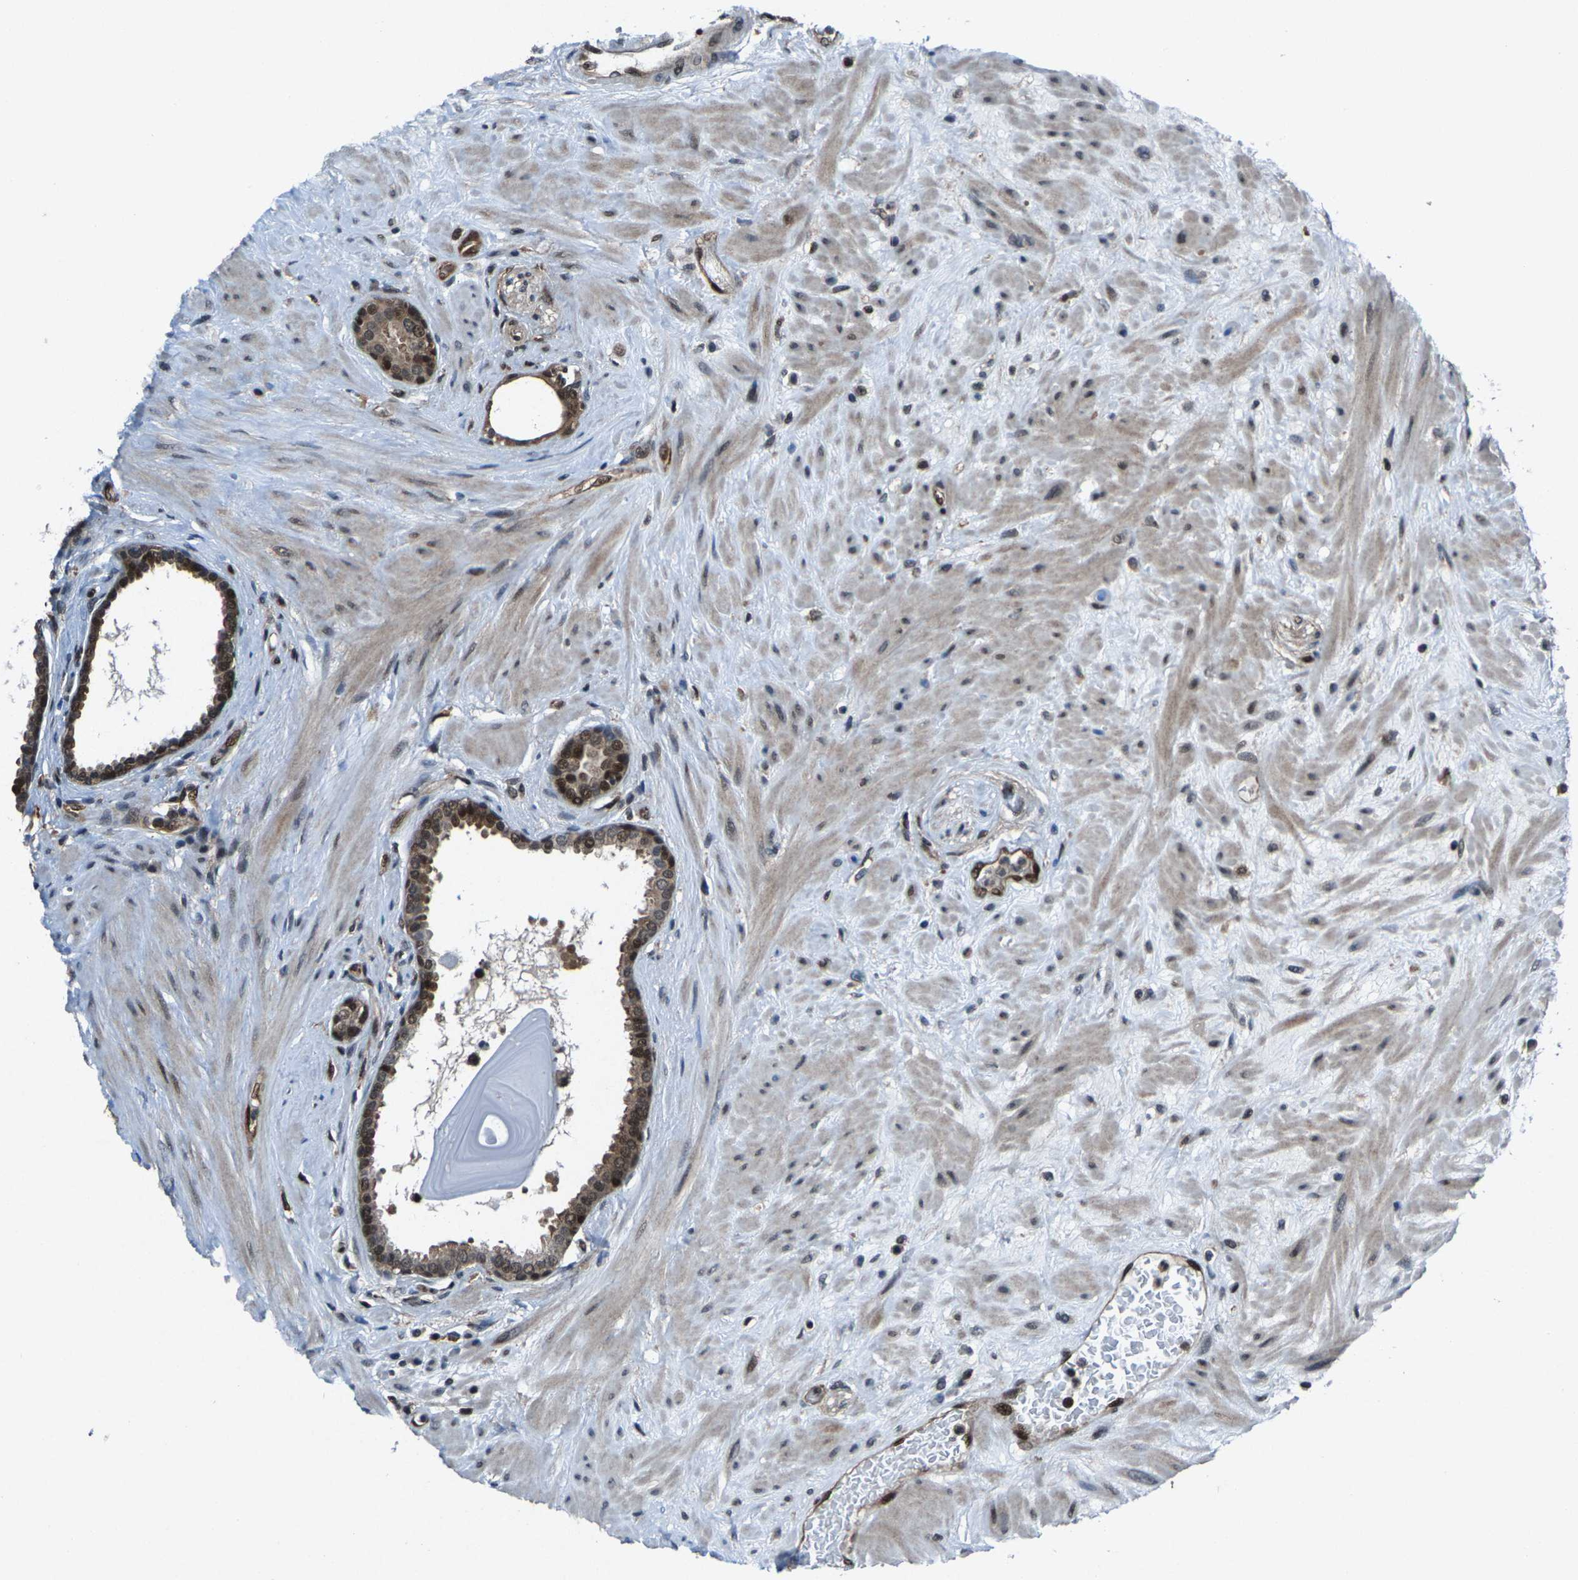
{"staining": {"intensity": "strong", "quantity": "<25%", "location": "cytoplasmic/membranous,nuclear"}, "tissue": "seminal vesicle", "cell_type": "Glandular cells", "image_type": "normal", "snomed": [{"axis": "morphology", "description": "Normal tissue, NOS"}, {"axis": "topography", "description": "Seminal veicle"}], "caption": "Immunohistochemical staining of unremarkable human seminal vesicle exhibits strong cytoplasmic/membranous,nuclear protein positivity in approximately <25% of glandular cells.", "gene": "ATXN3", "patient": {"sex": "male", "age": 61}}